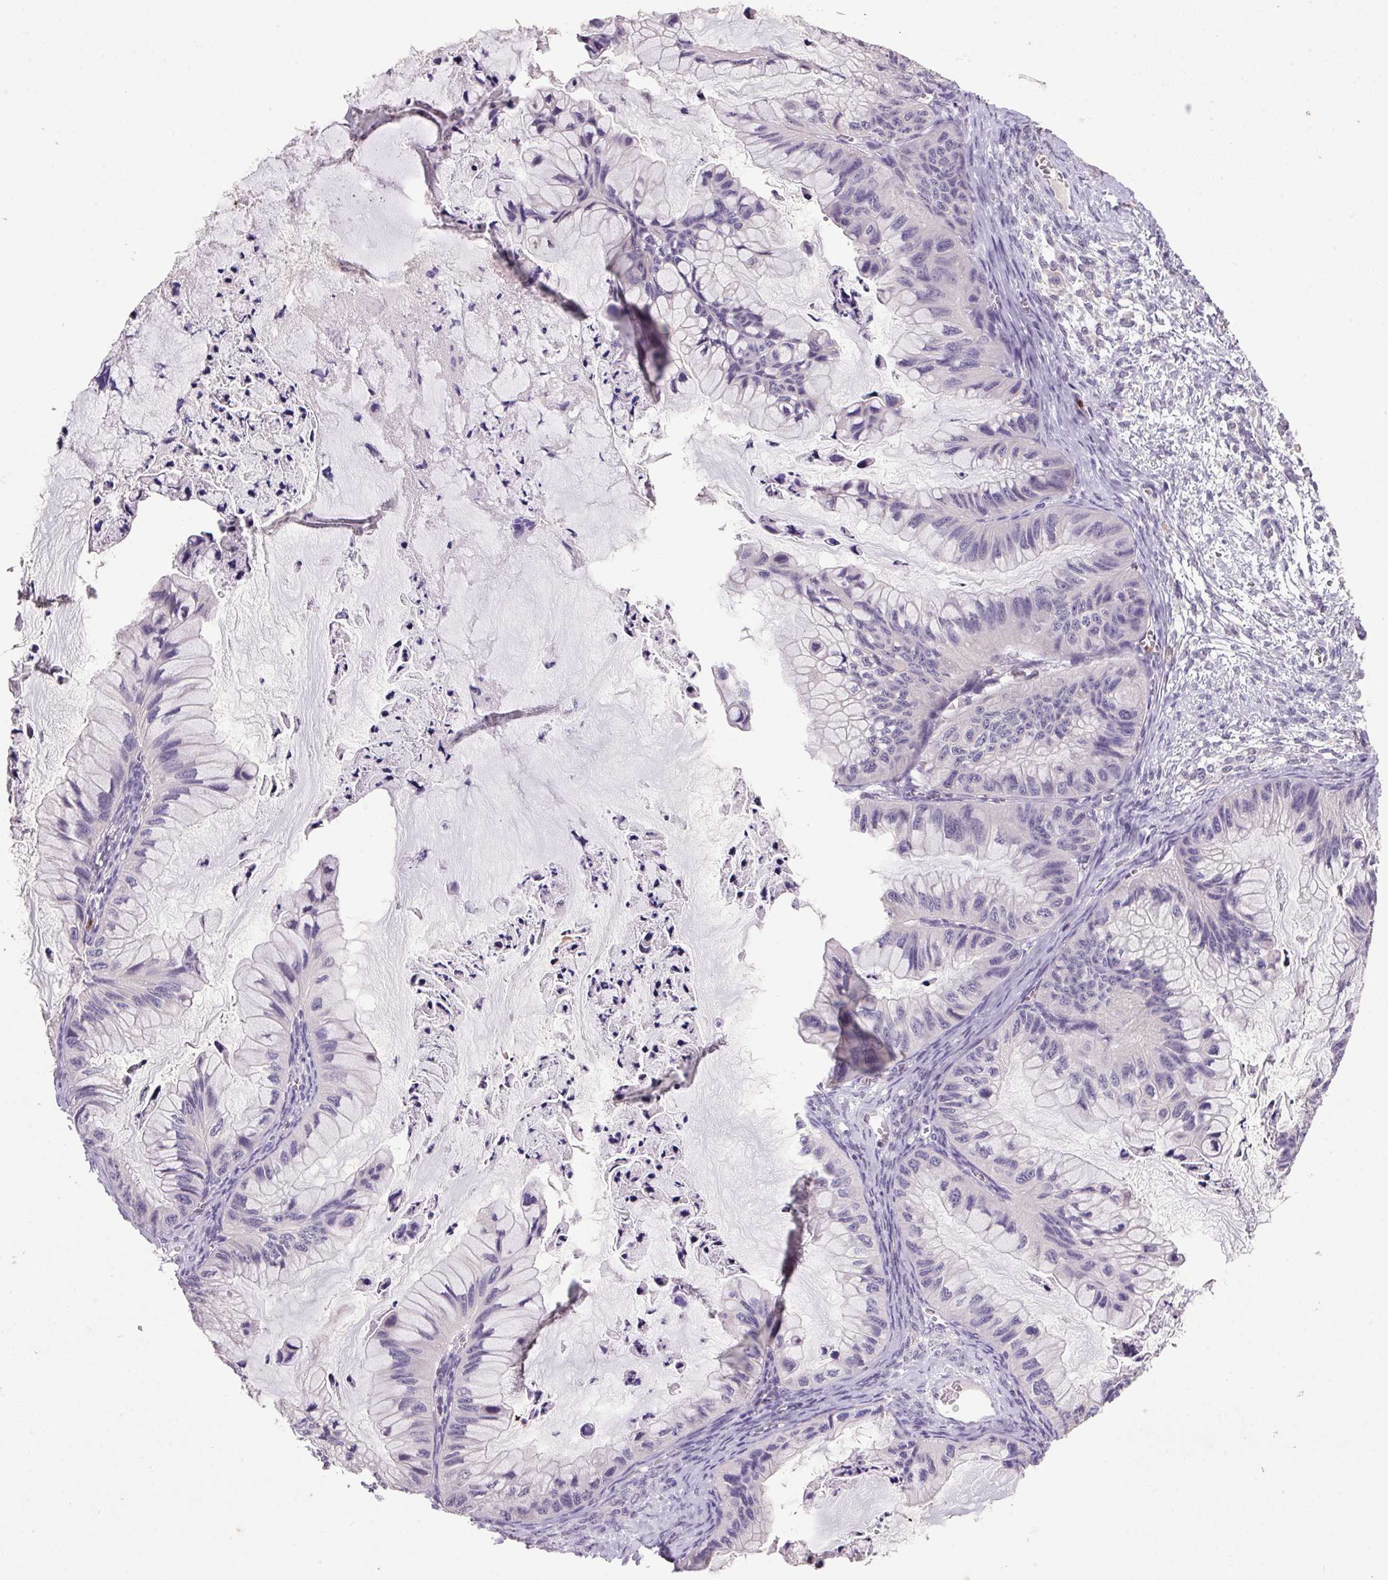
{"staining": {"intensity": "negative", "quantity": "none", "location": "none"}, "tissue": "ovarian cancer", "cell_type": "Tumor cells", "image_type": "cancer", "snomed": [{"axis": "morphology", "description": "Cystadenocarcinoma, mucinous, NOS"}, {"axis": "topography", "description": "Ovary"}], "caption": "The histopathology image exhibits no significant positivity in tumor cells of ovarian cancer. Nuclei are stained in blue.", "gene": "TRDN", "patient": {"sex": "female", "age": 72}}